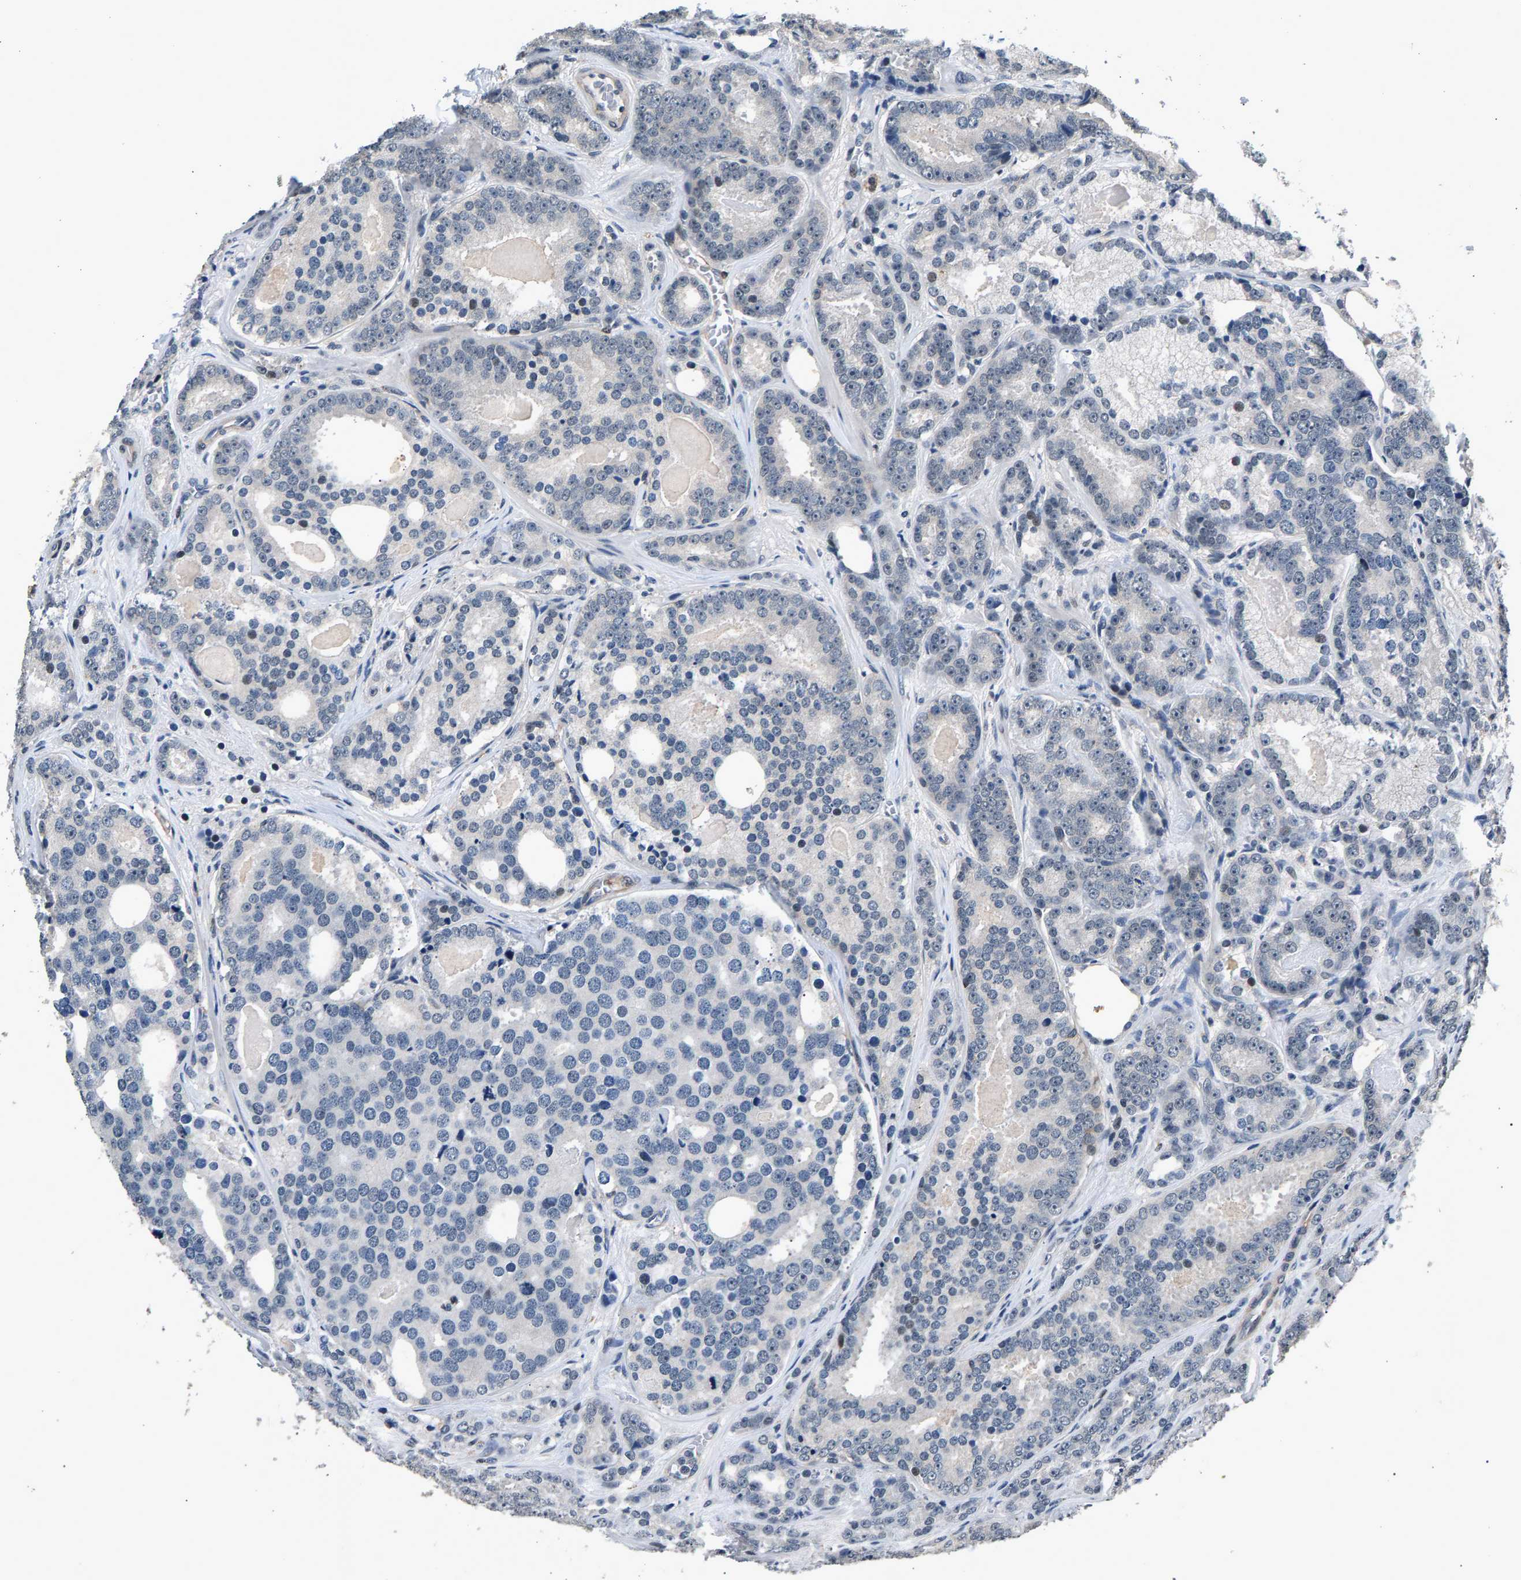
{"staining": {"intensity": "negative", "quantity": "none", "location": "none"}, "tissue": "prostate cancer", "cell_type": "Tumor cells", "image_type": "cancer", "snomed": [{"axis": "morphology", "description": "Adenocarcinoma, High grade"}, {"axis": "topography", "description": "Prostate"}], "caption": "Immunohistochemistry image of human prostate high-grade adenocarcinoma stained for a protein (brown), which displays no expression in tumor cells. (DAB IHC, high magnification).", "gene": "RBM33", "patient": {"sex": "male", "age": 60}}